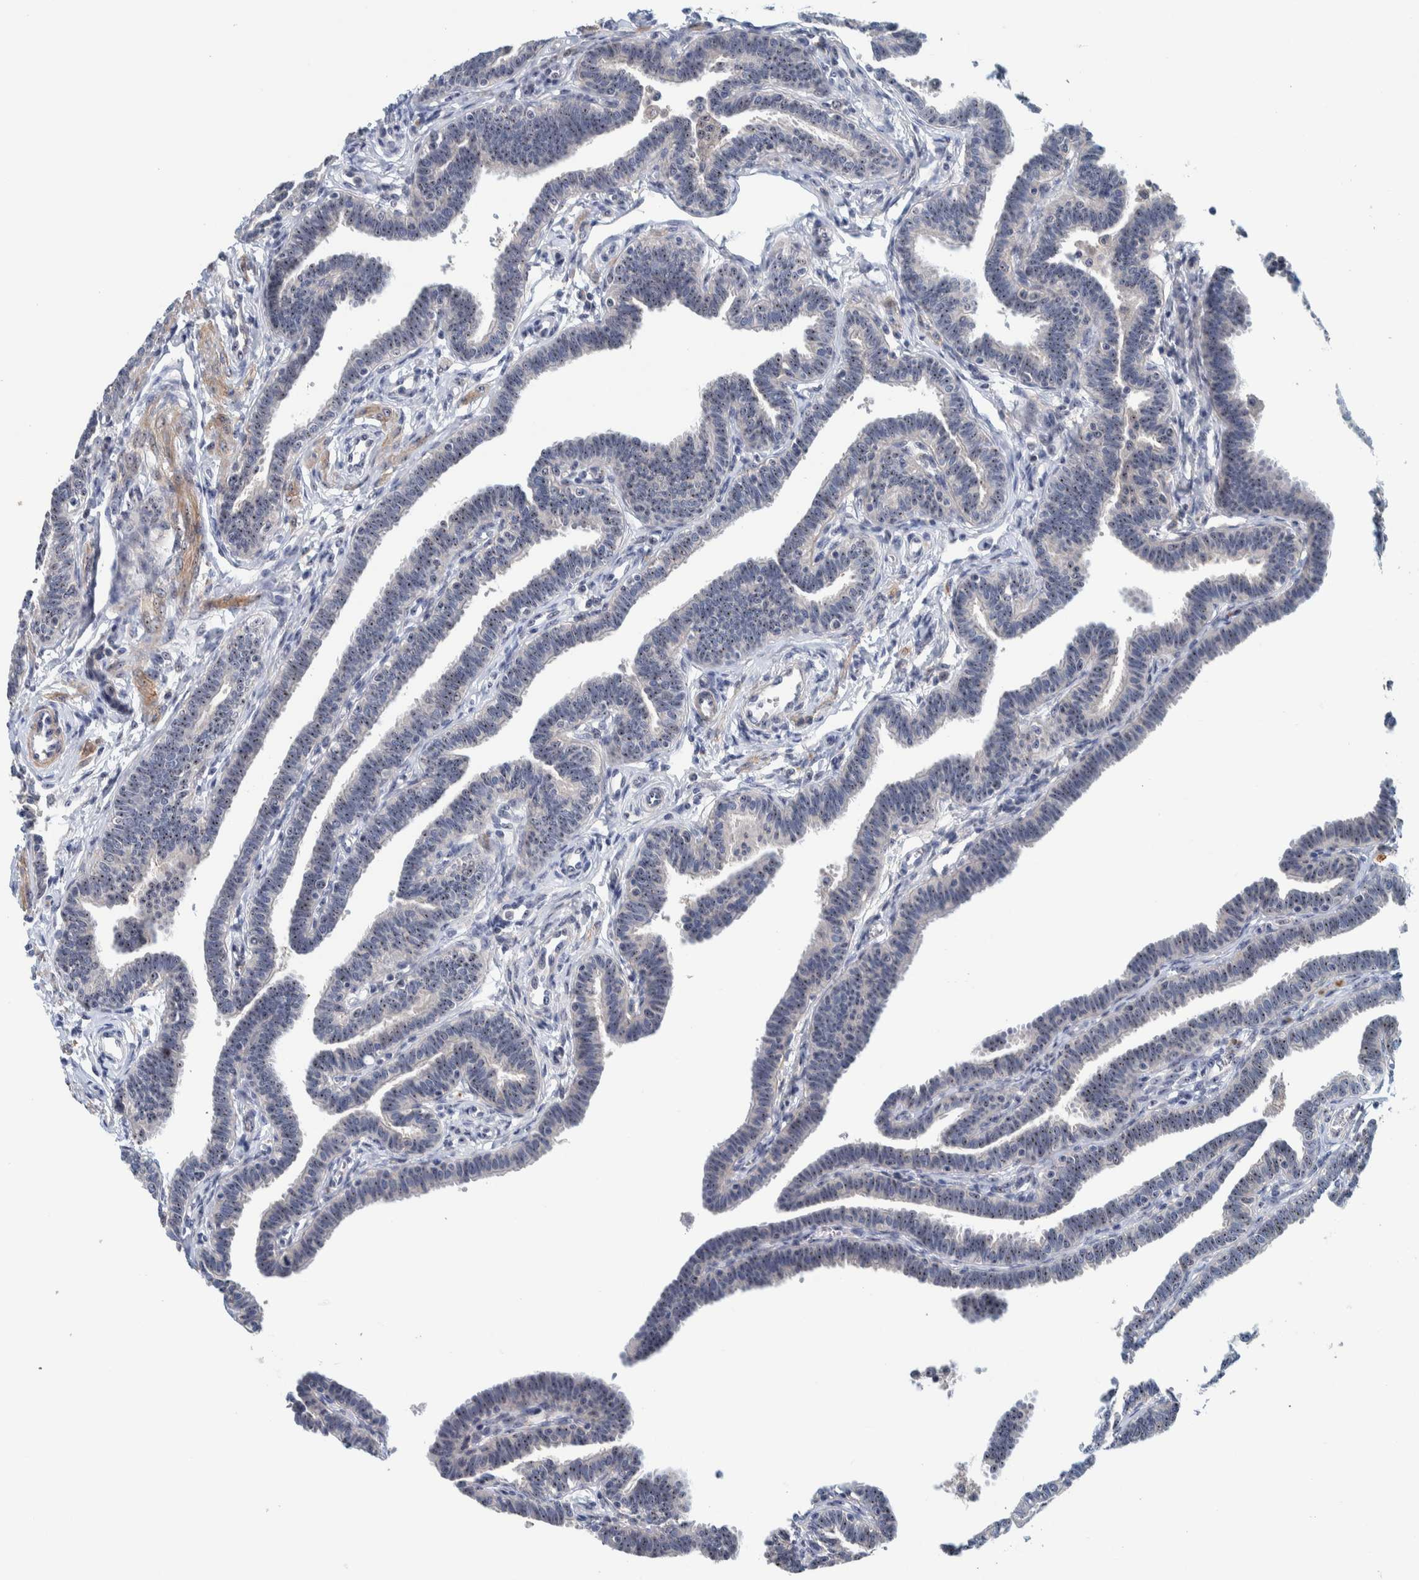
{"staining": {"intensity": "strong", "quantity": ">75%", "location": "nuclear"}, "tissue": "fallopian tube", "cell_type": "Glandular cells", "image_type": "normal", "snomed": [{"axis": "morphology", "description": "Normal tissue, NOS"}, {"axis": "topography", "description": "Fallopian tube"}, {"axis": "topography", "description": "Ovary"}], "caption": "Immunohistochemical staining of normal fallopian tube shows strong nuclear protein positivity in about >75% of glandular cells.", "gene": "NOL11", "patient": {"sex": "female", "age": 23}}